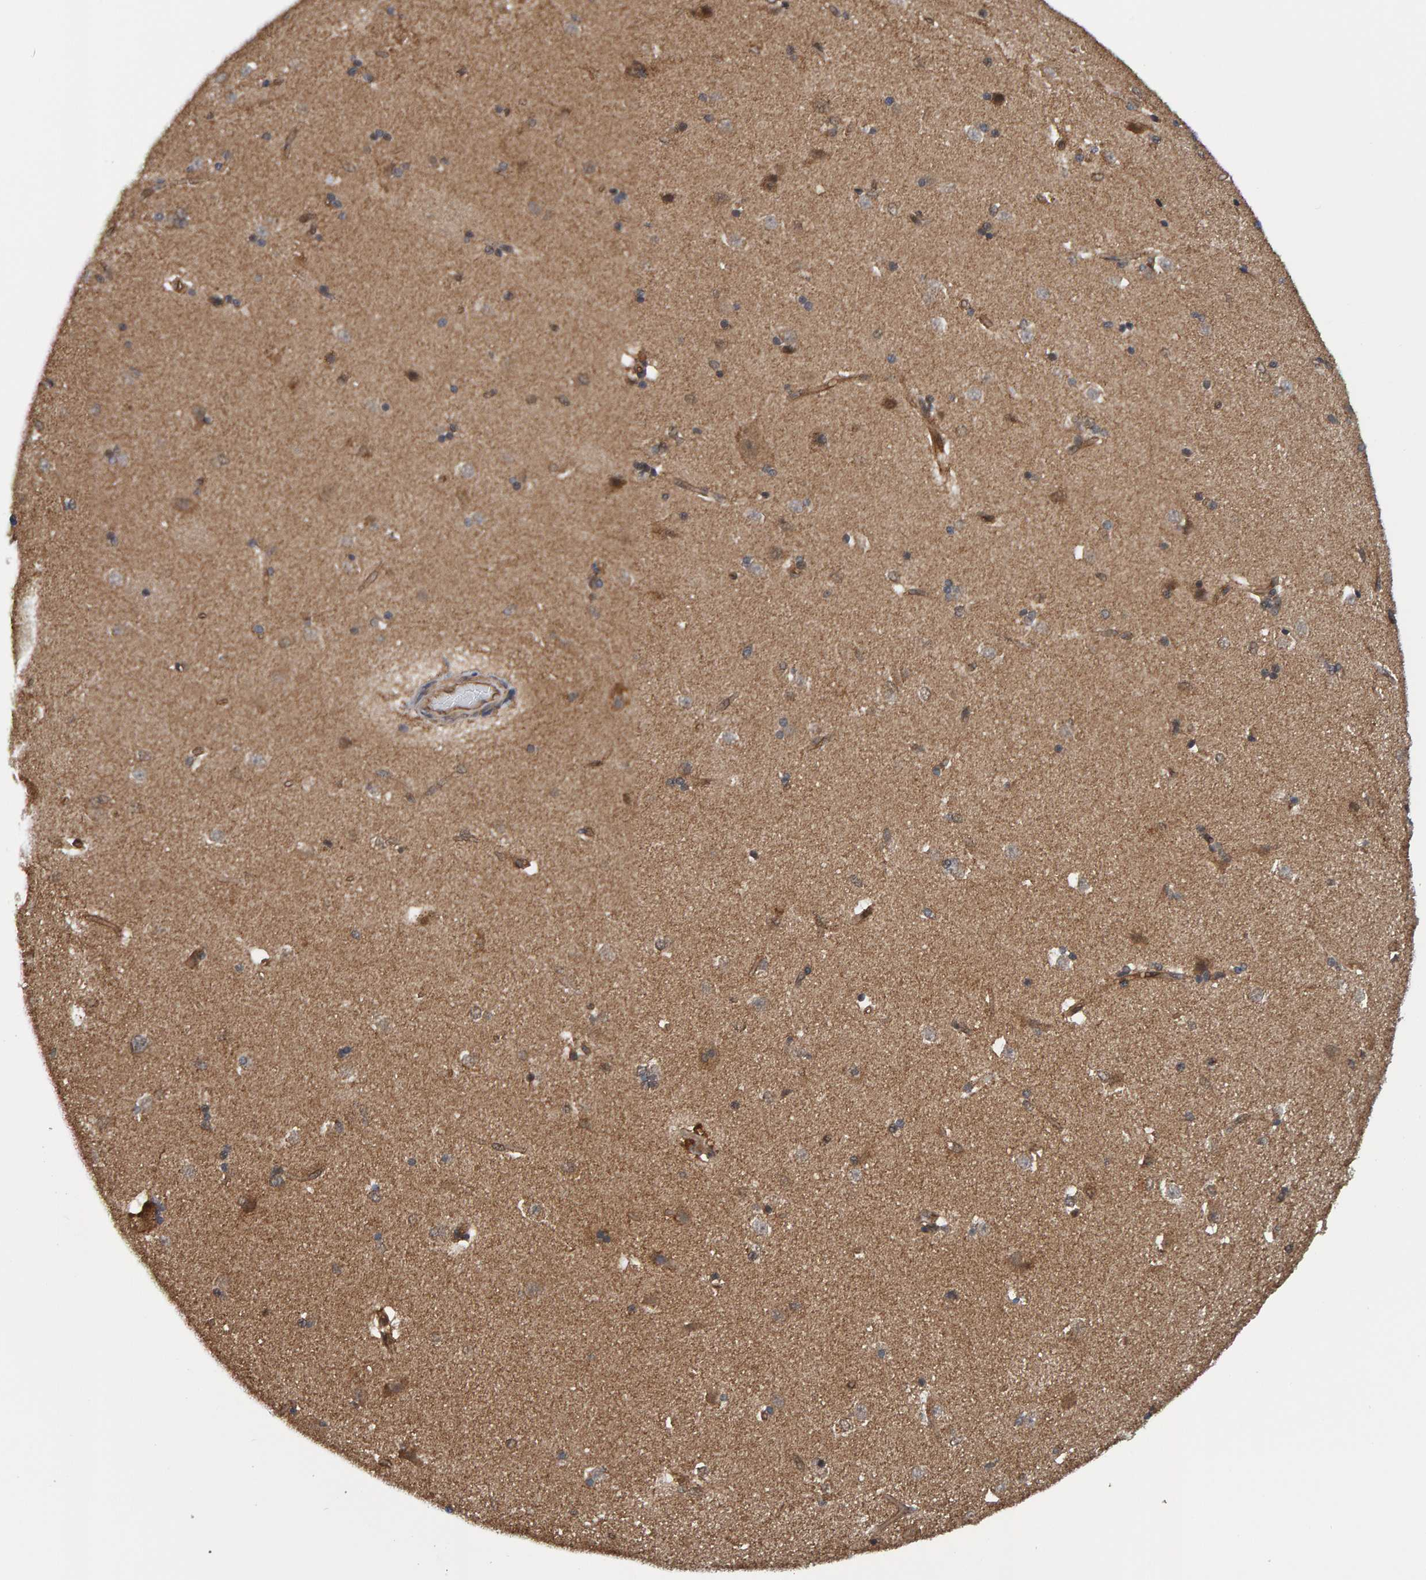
{"staining": {"intensity": "moderate", "quantity": "25%-75%", "location": "cytoplasmic/membranous,nuclear"}, "tissue": "caudate", "cell_type": "Glial cells", "image_type": "normal", "snomed": [{"axis": "morphology", "description": "Normal tissue, NOS"}, {"axis": "topography", "description": "Lateral ventricle wall"}], "caption": "Approximately 25%-75% of glial cells in unremarkable human caudate reveal moderate cytoplasmic/membranous,nuclear protein expression as visualized by brown immunohistochemical staining.", "gene": "SCRN2", "patient": {"sex": "female", "age": 19}}